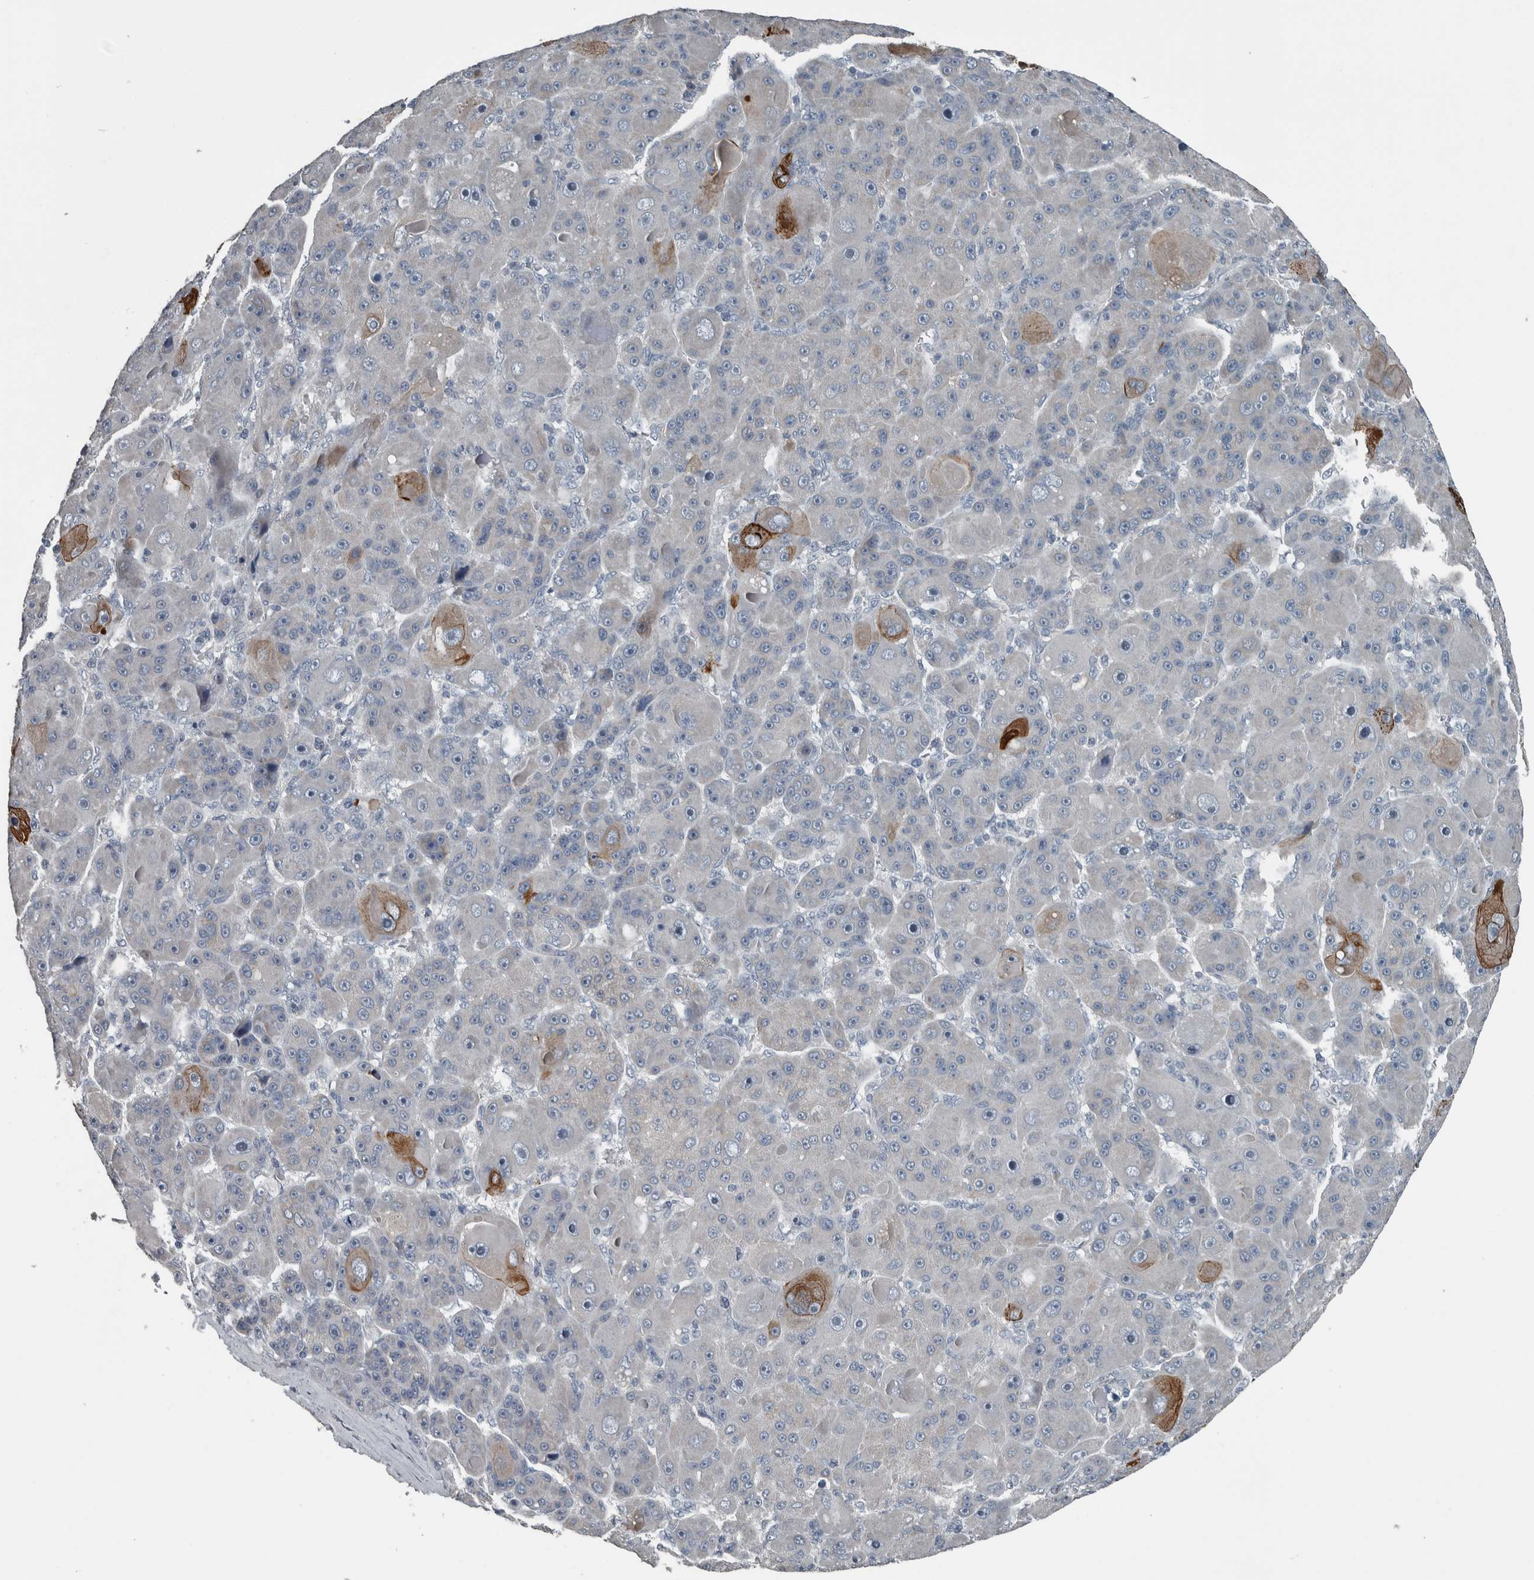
{"staining": {"intensity": "moderate", "quantity": "<25%", "location": "cytoplasmic/membranous"}, "tissue": "liver cancer", "cell_type": "Tumor cells", "image_type": "cancer", "snomed": [{"axis": "morphology", "description": "Carcinoma, Hepatocellular, NOS"}, {"axis": "topography", "description": "Liver"}], "caption": "Approximately <25% of tumor cells in human liver hepatocellular carcinoma exhibit moderate cytoplasmic/membranous protein staining as visualized by brown immunohistochemical staining.", "gene": "KRT20", "patient": {"sex": "male", "age": 76}}